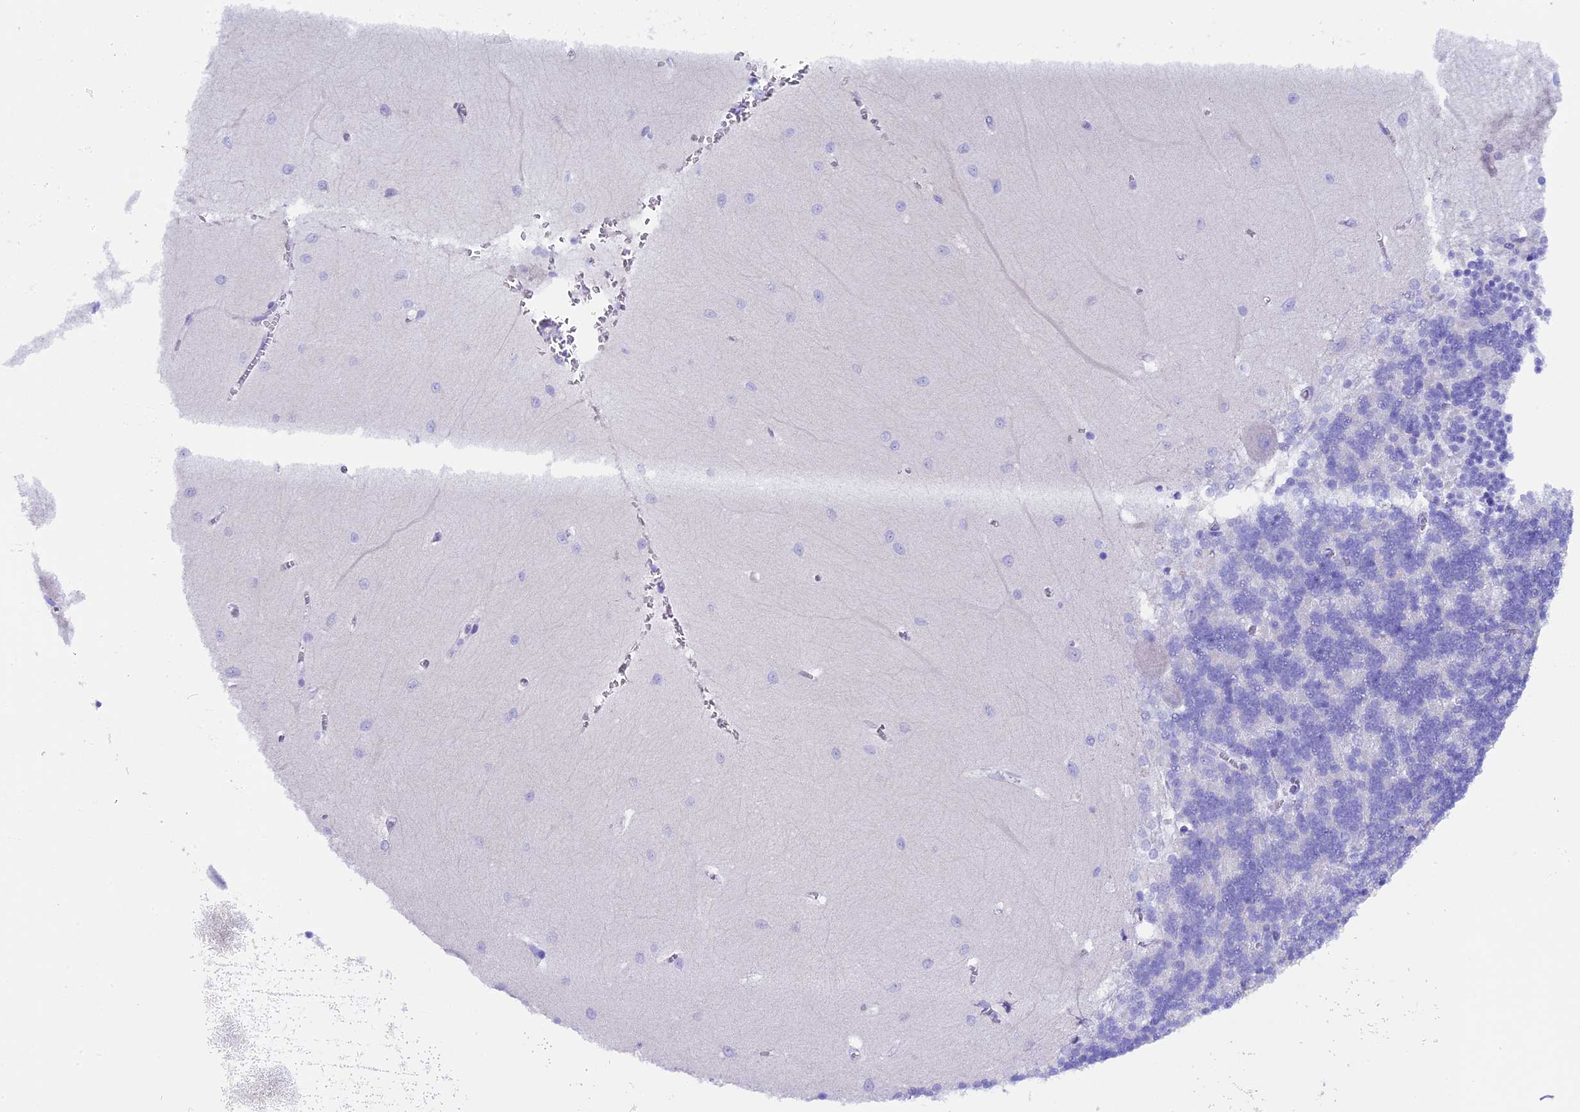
{"staining": {"intensity": "negative", "quantity": "none", "location": "none"}, "tissue": "cerebellum", "cell_type": "Cells in granular layer", "image_type": "normal", "snomed": [{"axis": "morphology", "description": "Normal tissue, NOS"}, {"axis": "topography", "description": "Cerebellum"}], "caption": "High magnification brightfield microscopy of benign cerebellum stained with DAB (brown) and counterstained with hematoxylin (blue): cells in granular layer show no significant positivity.", "gene": "FKBP11", "patient": {"sex": "male", "age": 37}}